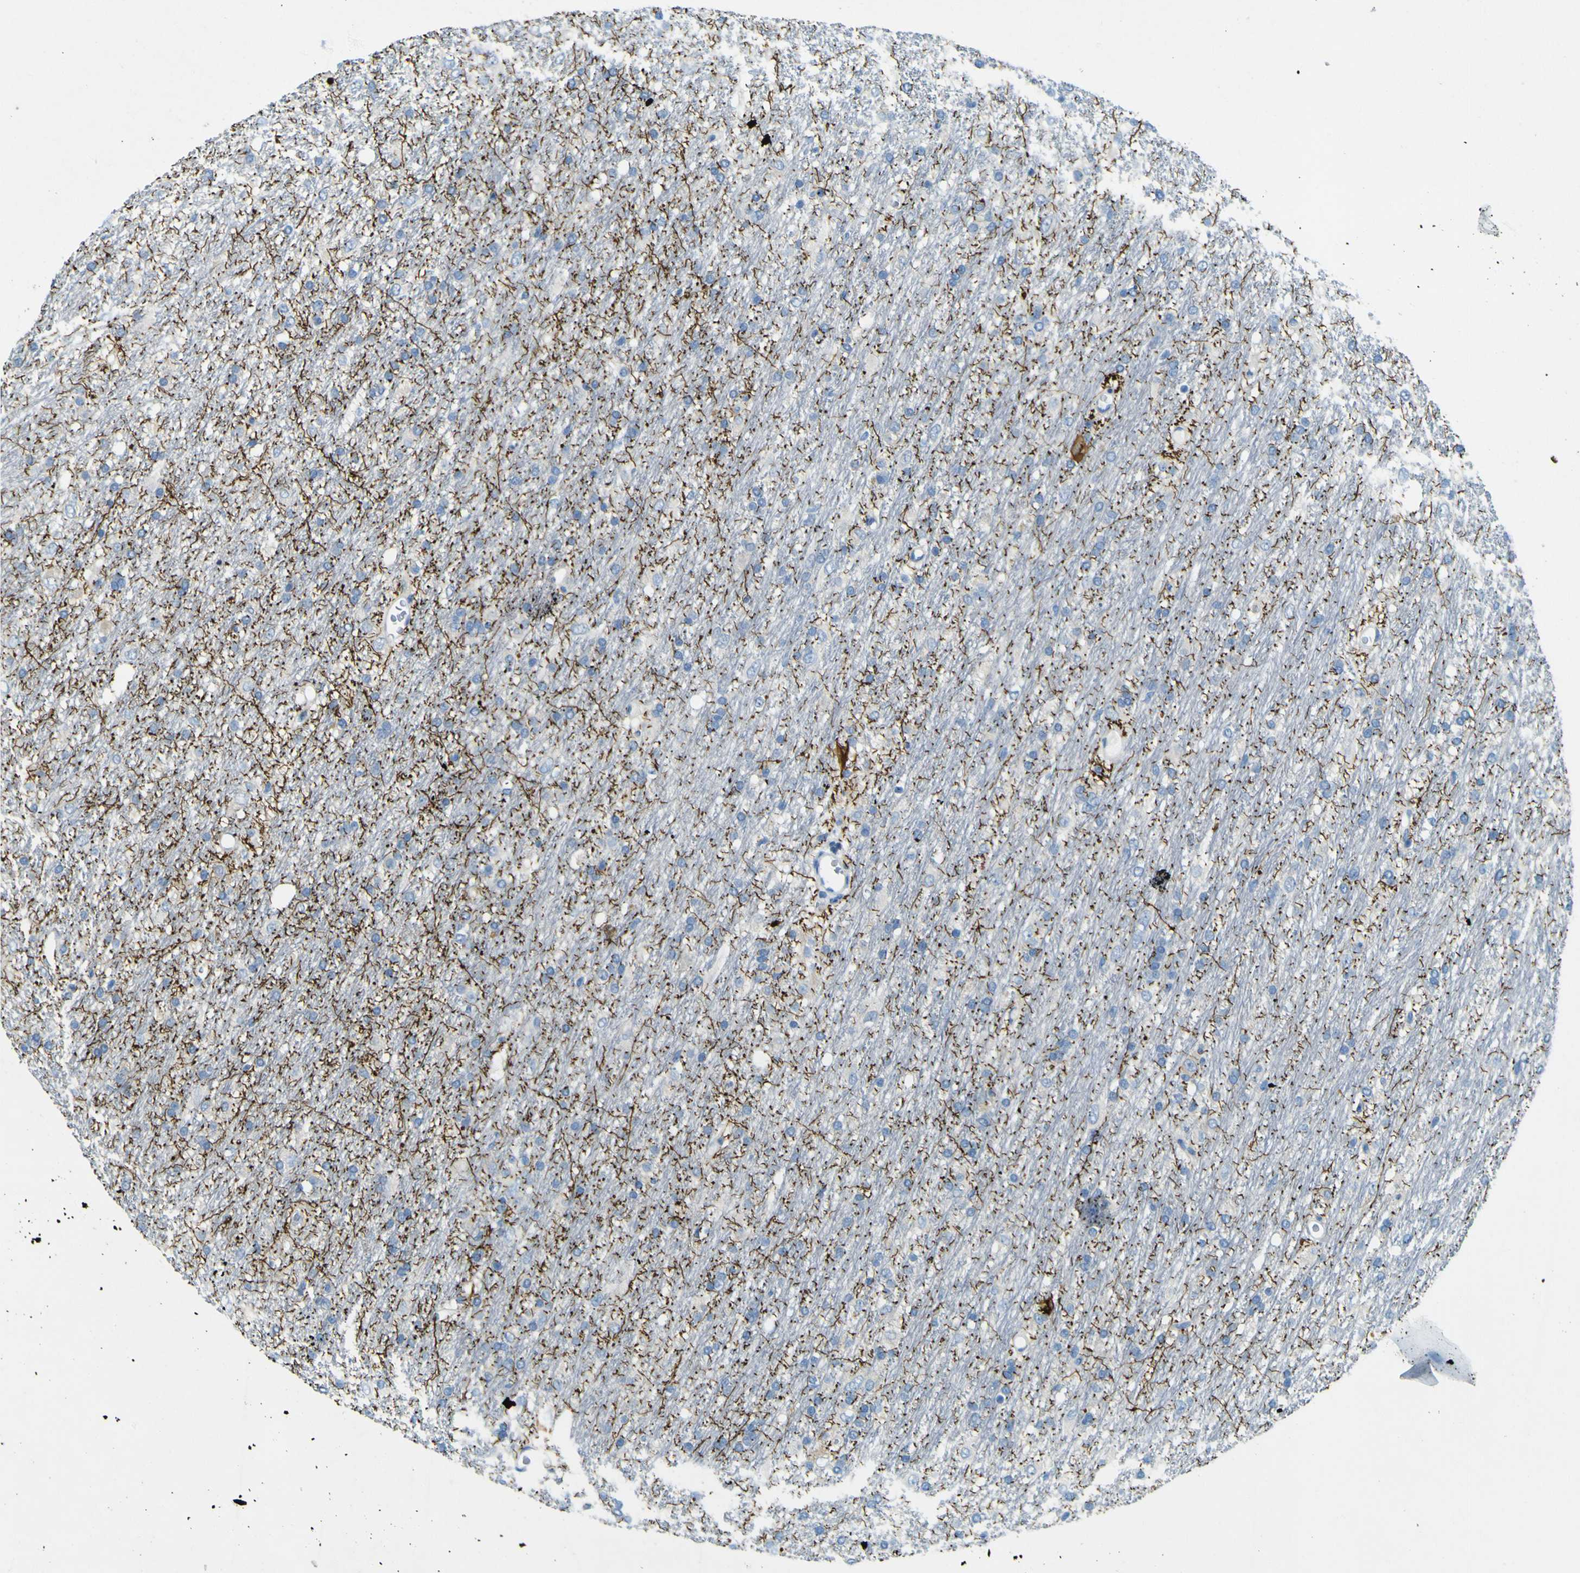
{"staining": {"intensity": "negative", "quantity": "none", "location": "none"}, "tissue": "glioma", "cell_type": "Tumor cells", "image_type": "cancer", "snomed": [{"axis": "morphology", "description": "Glioma, malignant, Low grade"}, {"axis": "topography", "description": "Brain"}], "caption": "IHC micrograph of neoplastic tissue: glioma stained with DAB (3,3'-diaminobenzidine) displays no significant protein staining in tumor cells.", "gene": "SORCS1", "patient": {"sex": "male", "age": 77}}